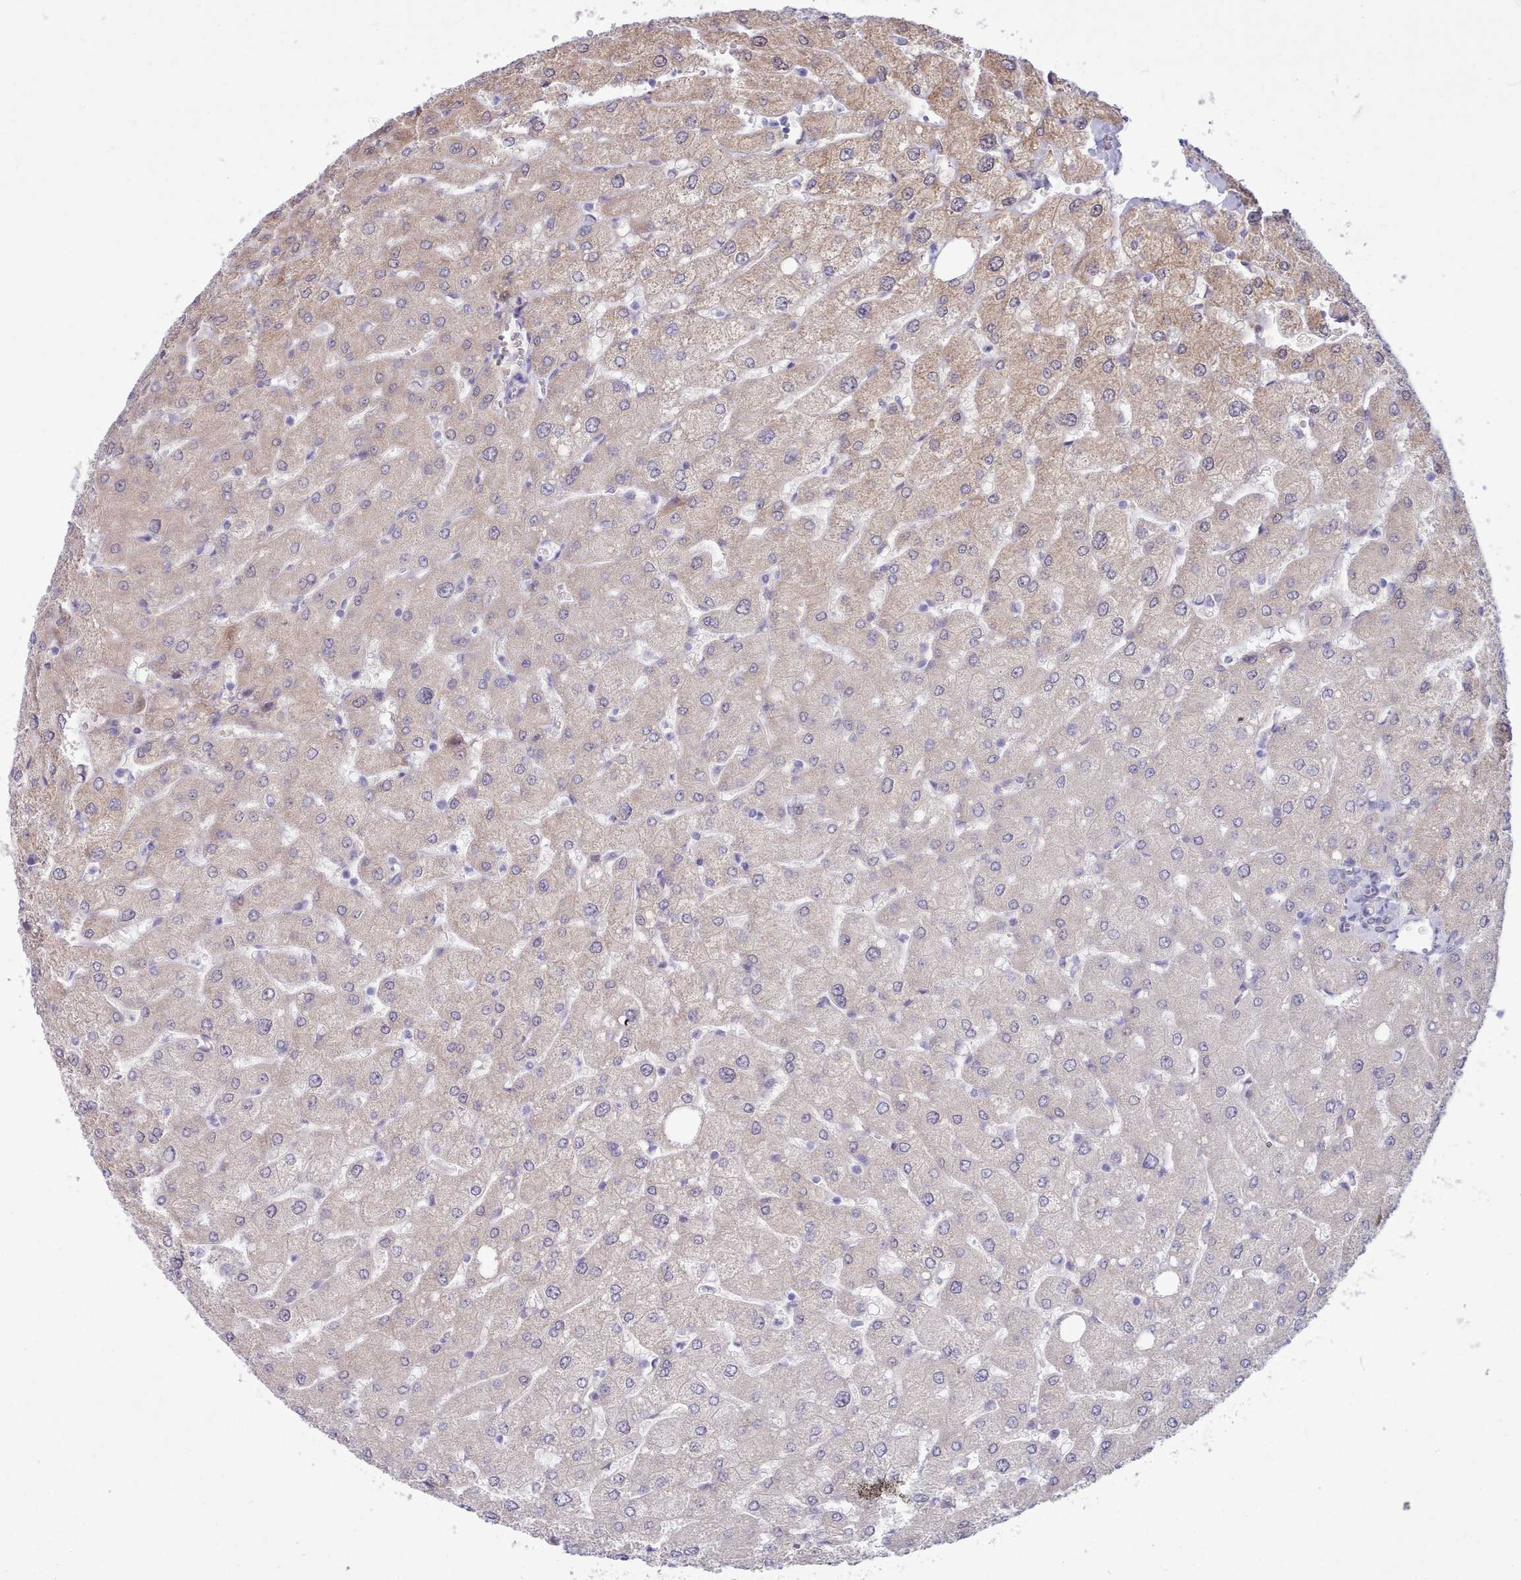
{"staining": {"intensity": "negative", "quantity": "none", "location": "none"}, "tissue": "liver", "cell_type": "Cholangiocytes", "image_type": "normal", "snomed": [{"axis": "morphology", "description": "Normal tissue, NOS"}, {"axis": "topography", "description": "Liver"}], "caption": "Immunohistochemical staining of normal liver demonstrates no significant expression in cholangiocytes.", "gene": "TMEM253", "patient": {"sex": "male", "age": 55}}